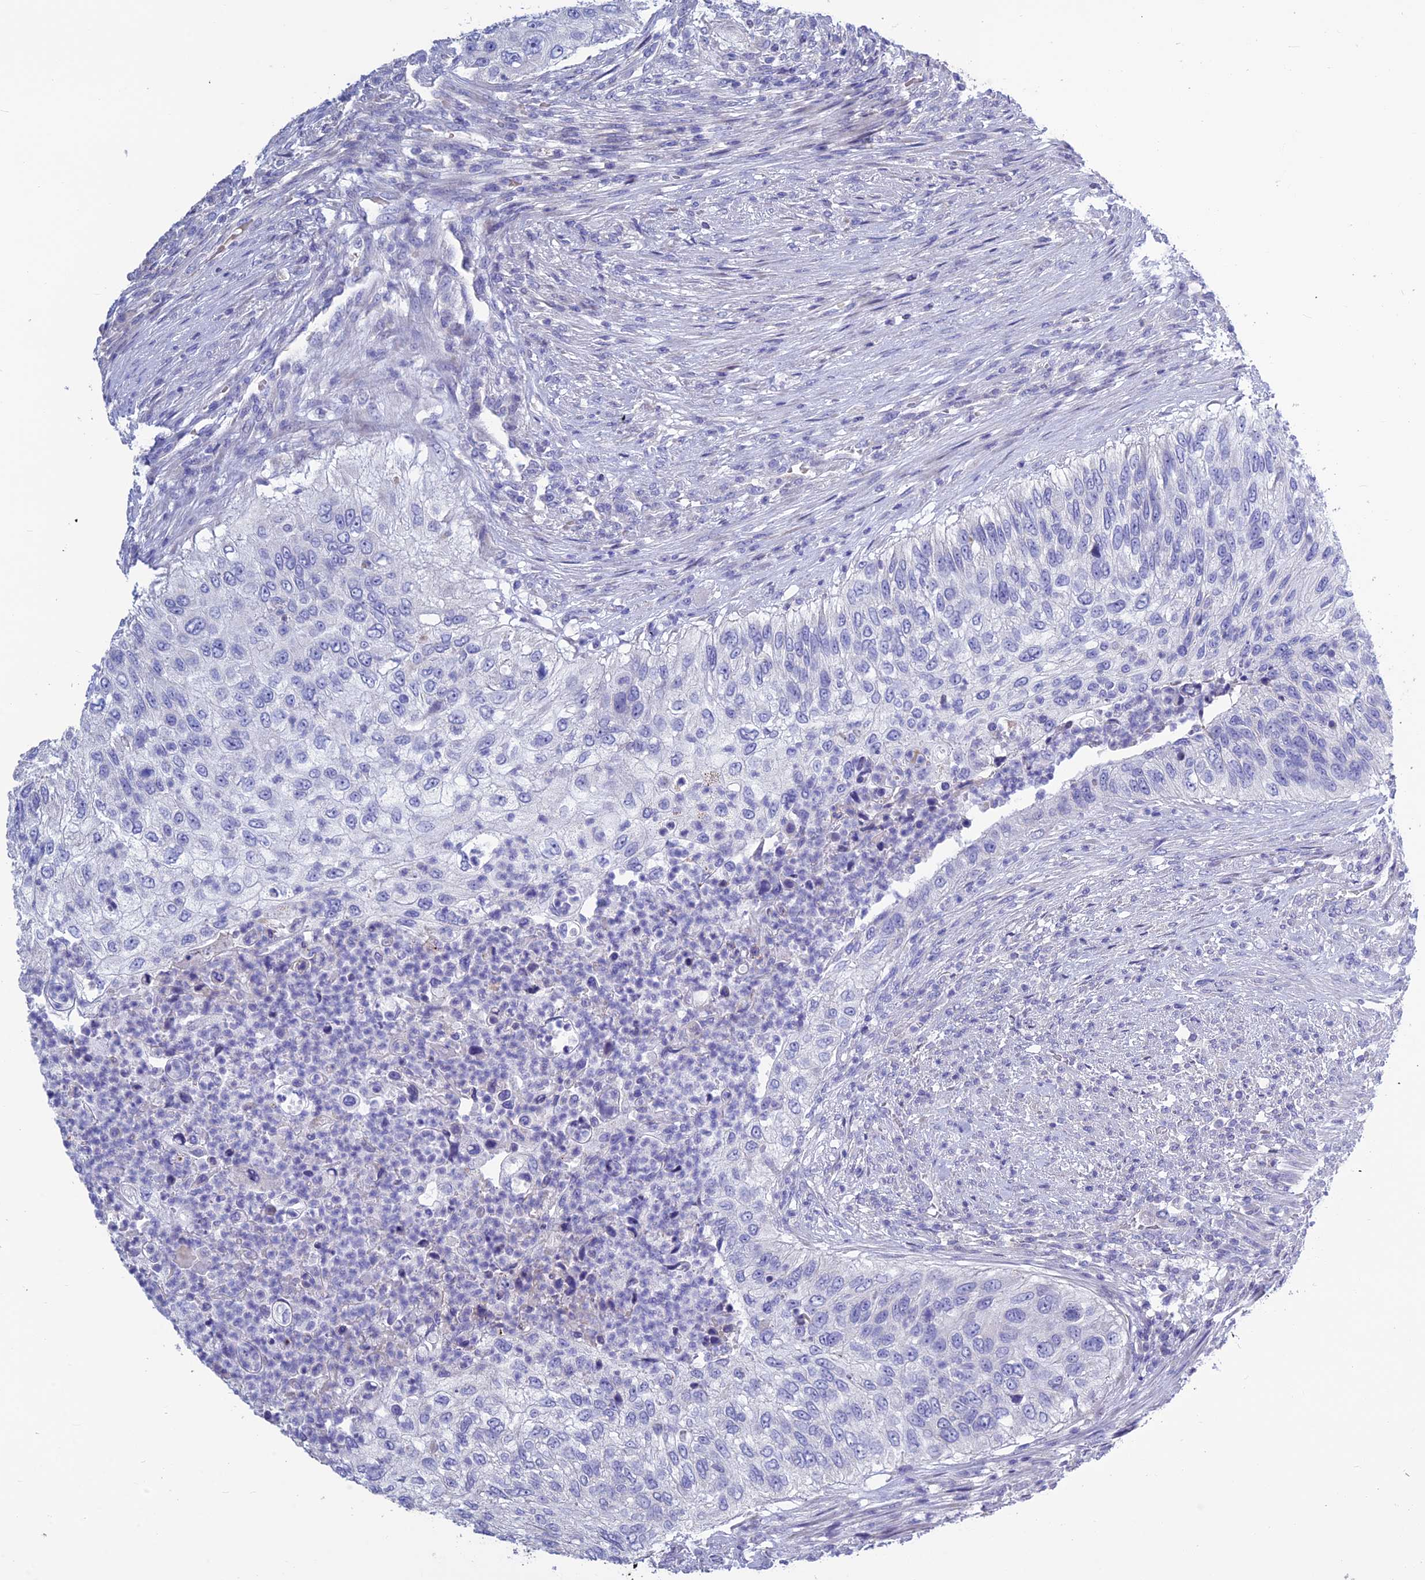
{"staining": {"intensity": "negative", "quantity": "none", "location": "none"}, "tissue": "urothelial cancer", "cell_type": "Tumor cells", "image_type": "cancer", "snomed": [{"axis": "morphology", "description": "Urothelial carcinoma, High grade"}, {"axis": "topography", "description": "Urinary bladder"}], "caption": "Urothelial carcinoma (high-grade) stained for a protein using immunohistochemistry (IHC) shows no staining tumor cells.", "gene": "BHMT2", "patient": {"sex": "female", "age": 60}}